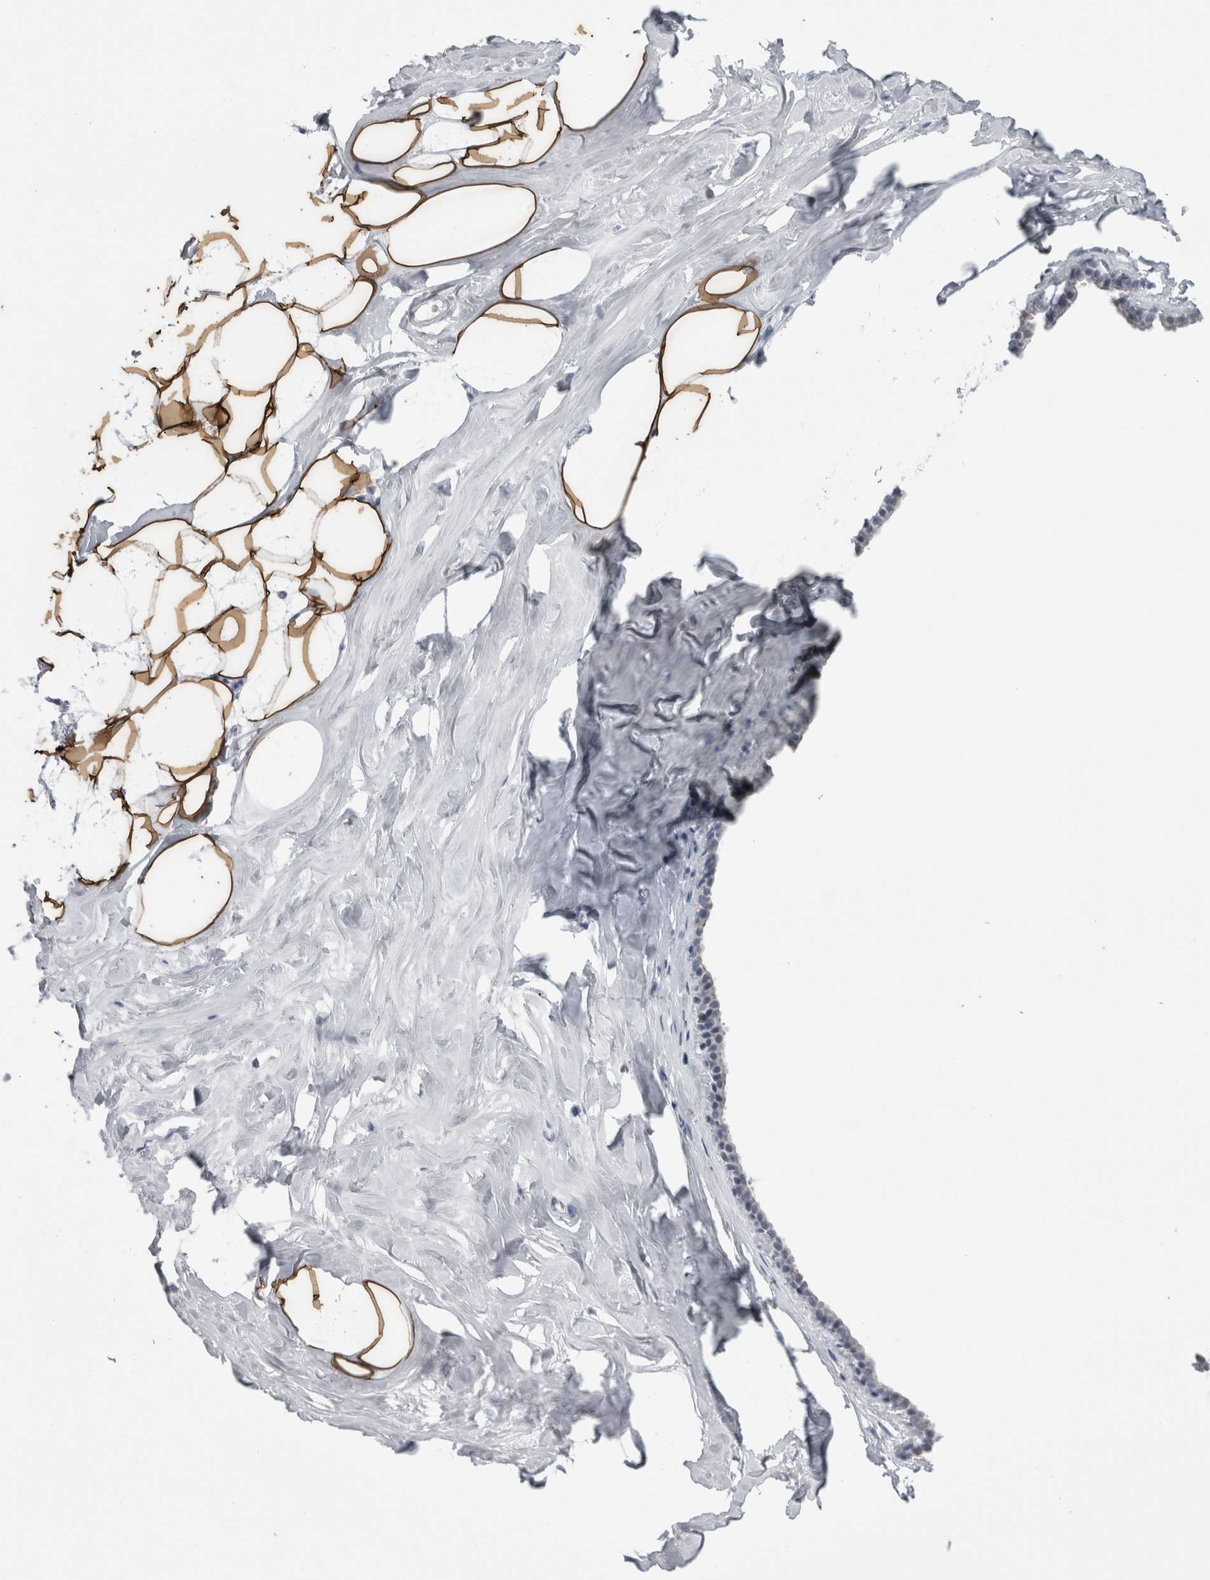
{"staining": {"intensity": "strong", "quantity": ">75%", "location": "cytoplasmic/membranous"}, "tissue": "adipose tissue", "cell_type": "Adipocytes", "image_type": "normal", "snomed": [{"axis": "morphology", "description": "Normal tissue, NOS"}, {"axis": "morphology", "description": "Fibrosis, NOS"}, {"axis": "topography", "description": "Breast"}, {"axis": "topography", "description": "Adipose tissue"}], "caption": "This photomicrograph reveals unremarkable adipose tissue stained with IHC to label a protein in brown. The cytoplasmic/membranous of adipocytes show strong positivity for the protein. Nuclei are counter-stained blue.", "gene": "PLIN1", "patient": {"sex": "female", "age": 39}}